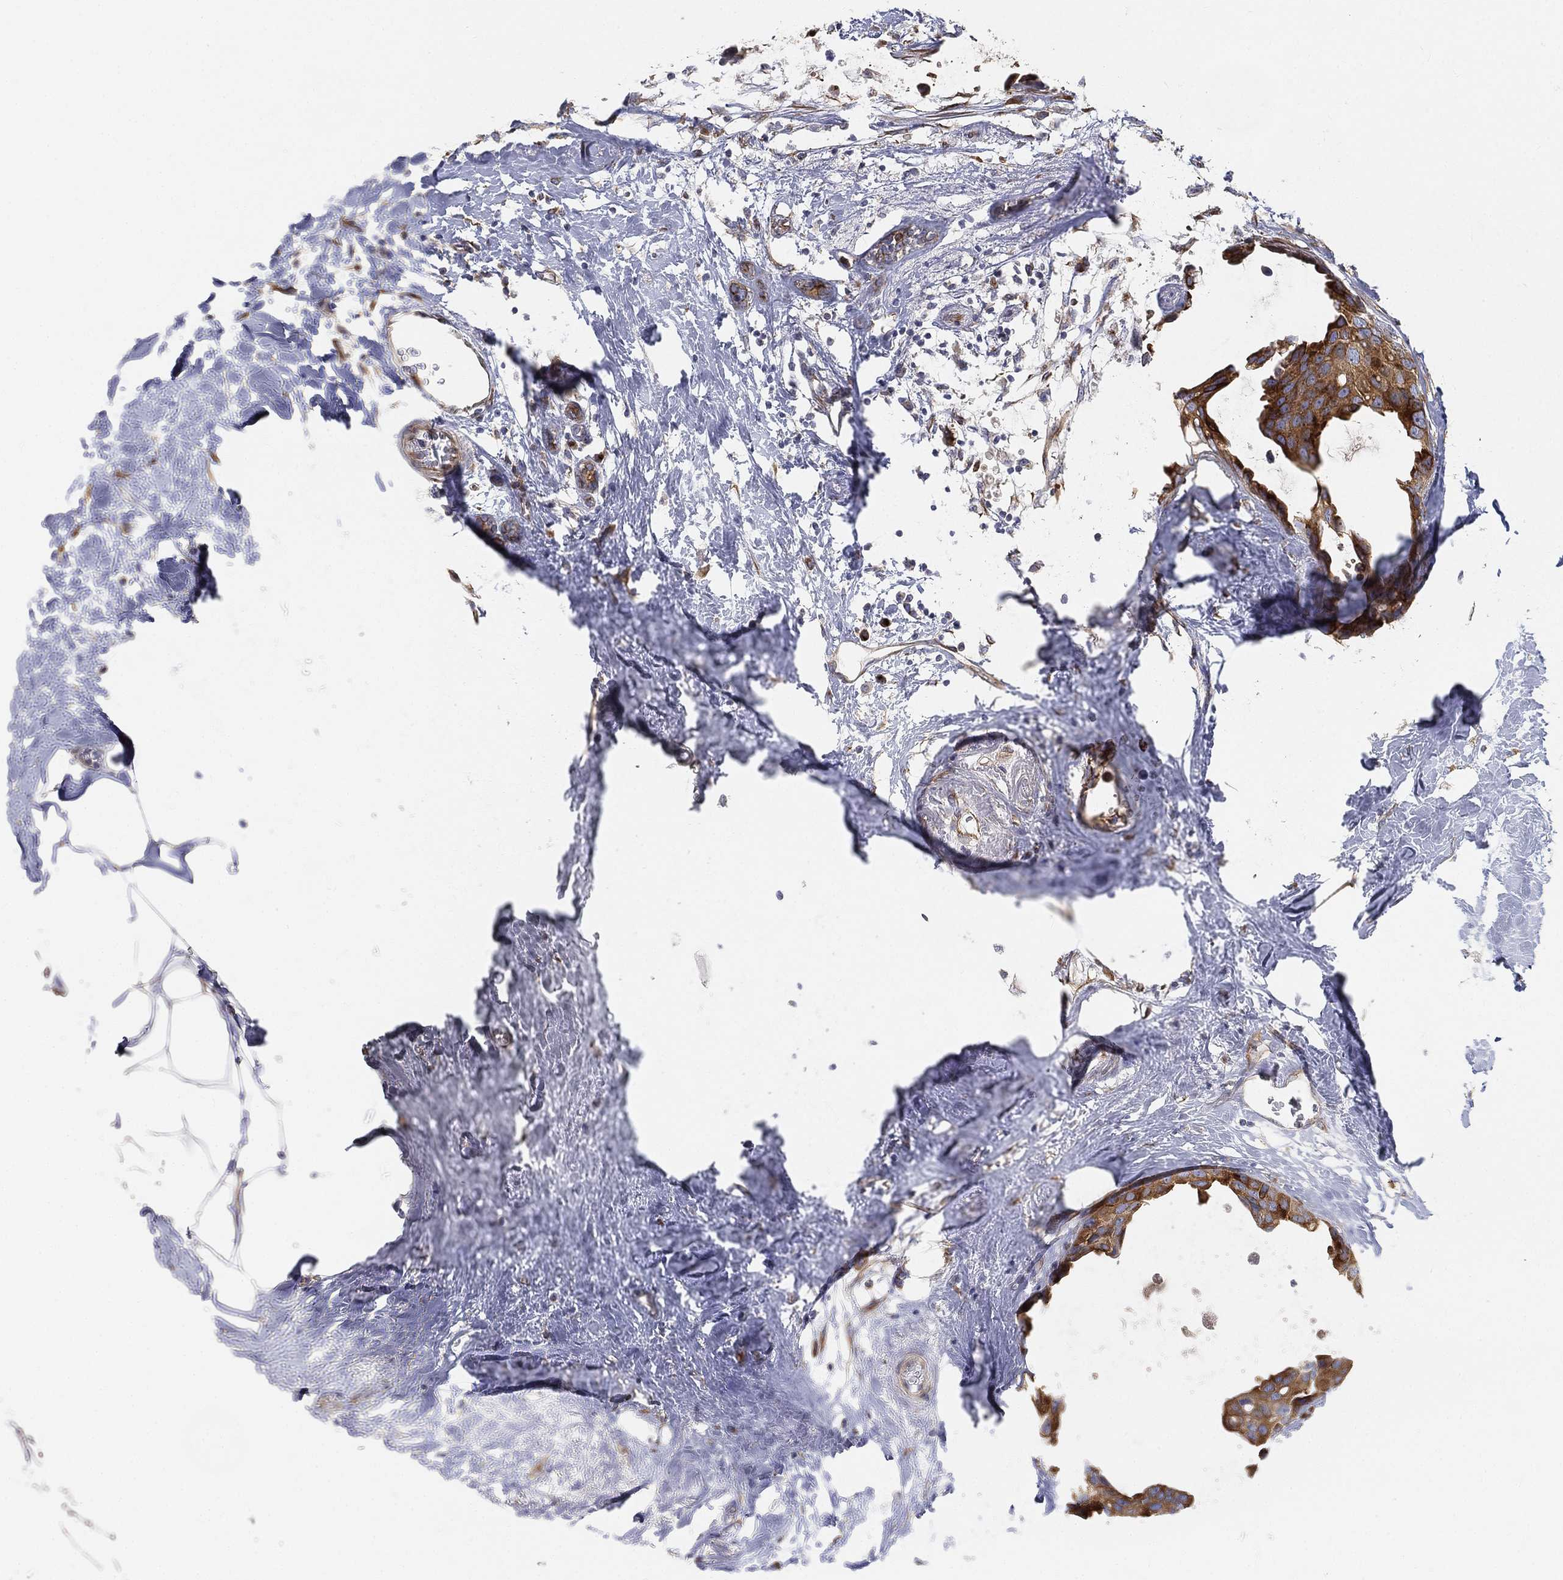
{"staining": {"intensity": "strong", "quantity": ">75%", "location": "cytoplasmic/membranous"}, "tissue": "breast cancer", "cell_type": "Tumor cells", "image_type": "cancer", "snomed": [{"axis": "morphology", "description": "Duct carcinoma"}, {"axis": "topography", "description": "Breast"}], "caption": "Infiltrating ductal carcinoma (breast) tissue exhibits strong cytoplasmic/membranous expression in about >75% of tumor cells, visualized by immunohistochemistry.", "gene": "TMEM25", "patient": {"sex": "female", "age": 45}}